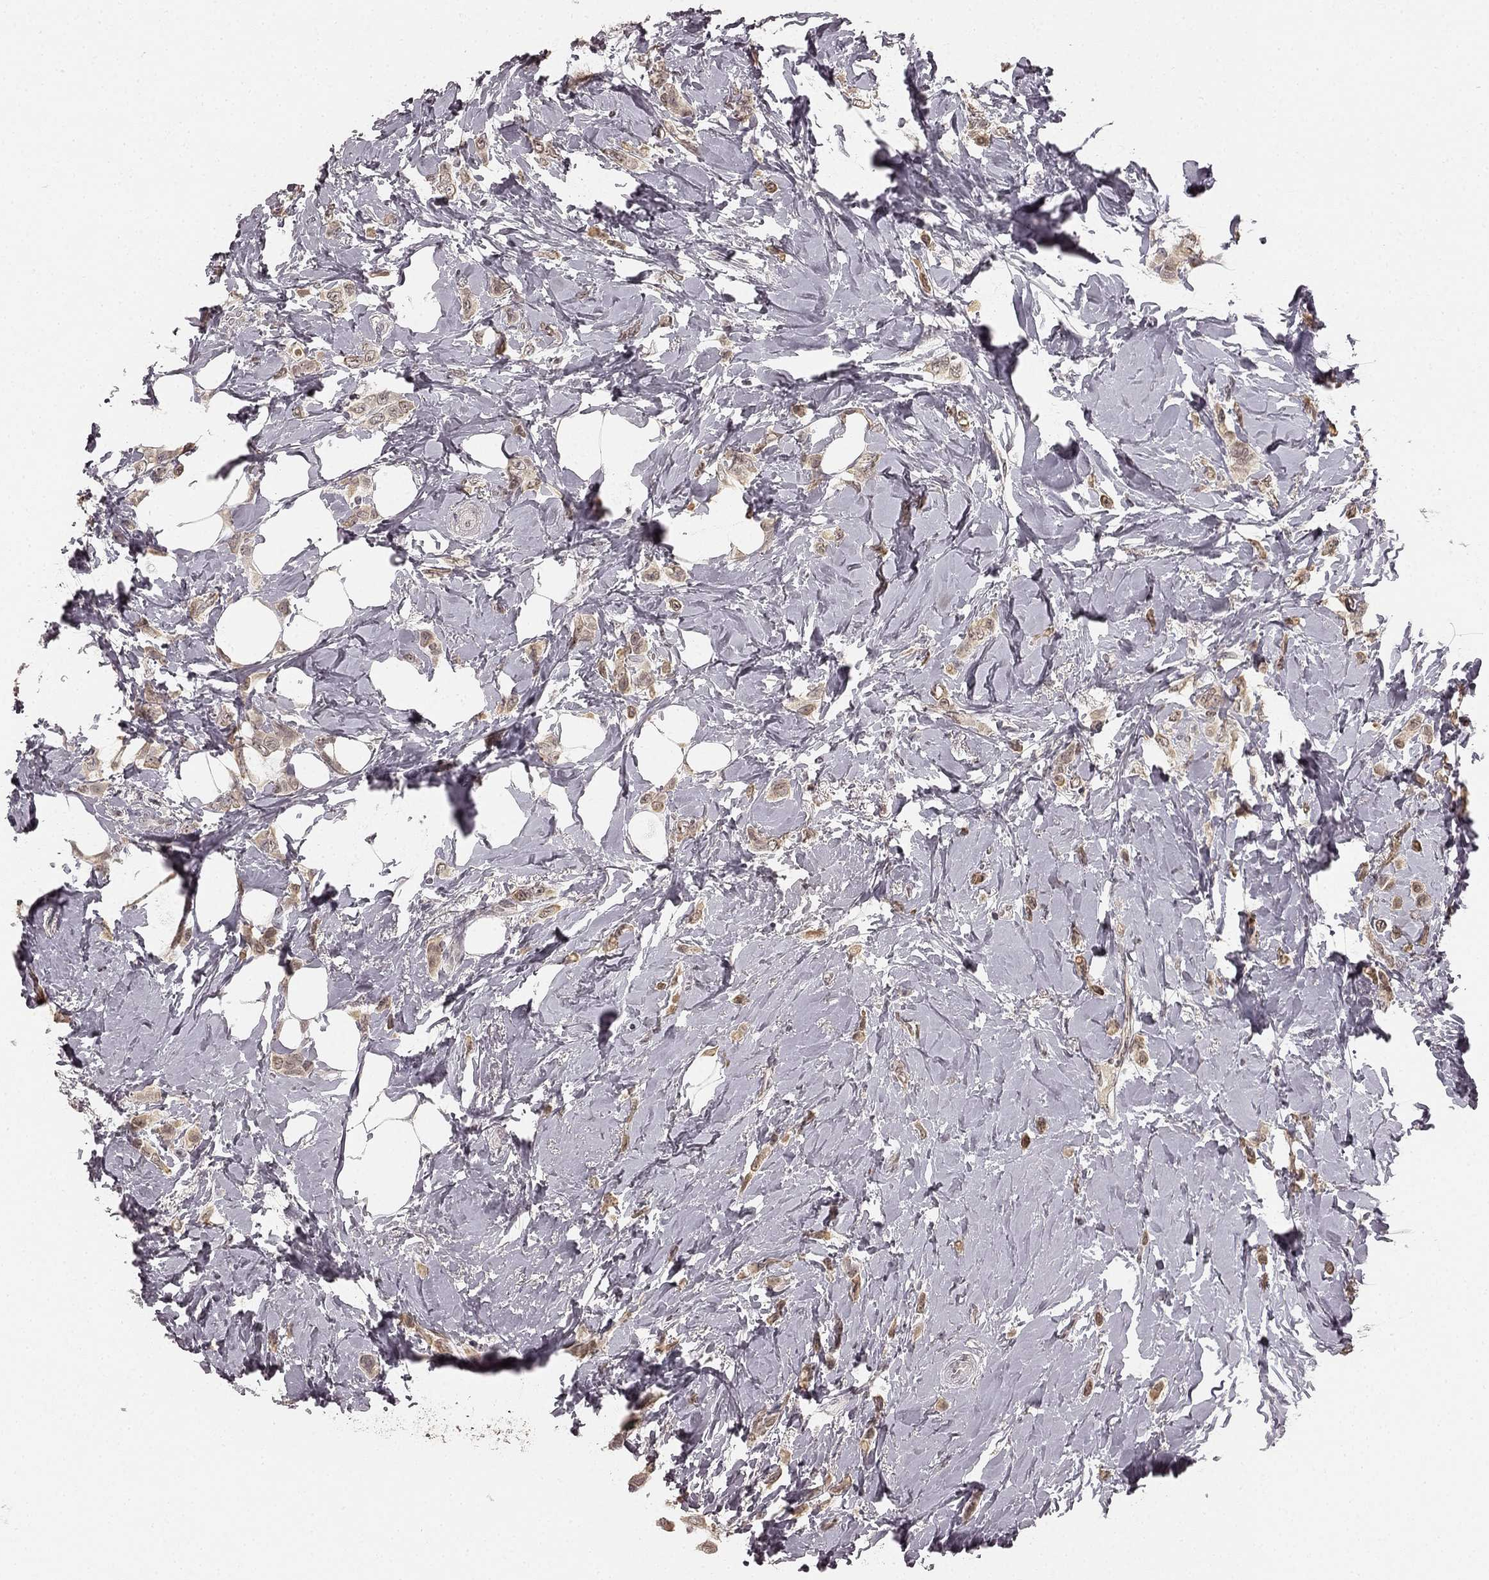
{"staining": {"intensity": "weak", "quantity": "25%-75%", "location": "cytoplasmic/membranous"}, "tissue": "breast cancer", "cell_type": "Tumor cells", "image_type": "cancer", "snomed": [{"axis": "morphology", "description": "Lobular carcinoma"}, {"axis": "topography", "description": "Breast"}], "caption": "High-power microscopy captured an immunohistochemistry (IHC) micrograph of lobular carcinoma (breast), revealing weak cytoplasmic/membranous expression in approximately 25%-75% of tumor cells.", "gene": "HCN4", "patient": {"sex": "female", "age": 66}}